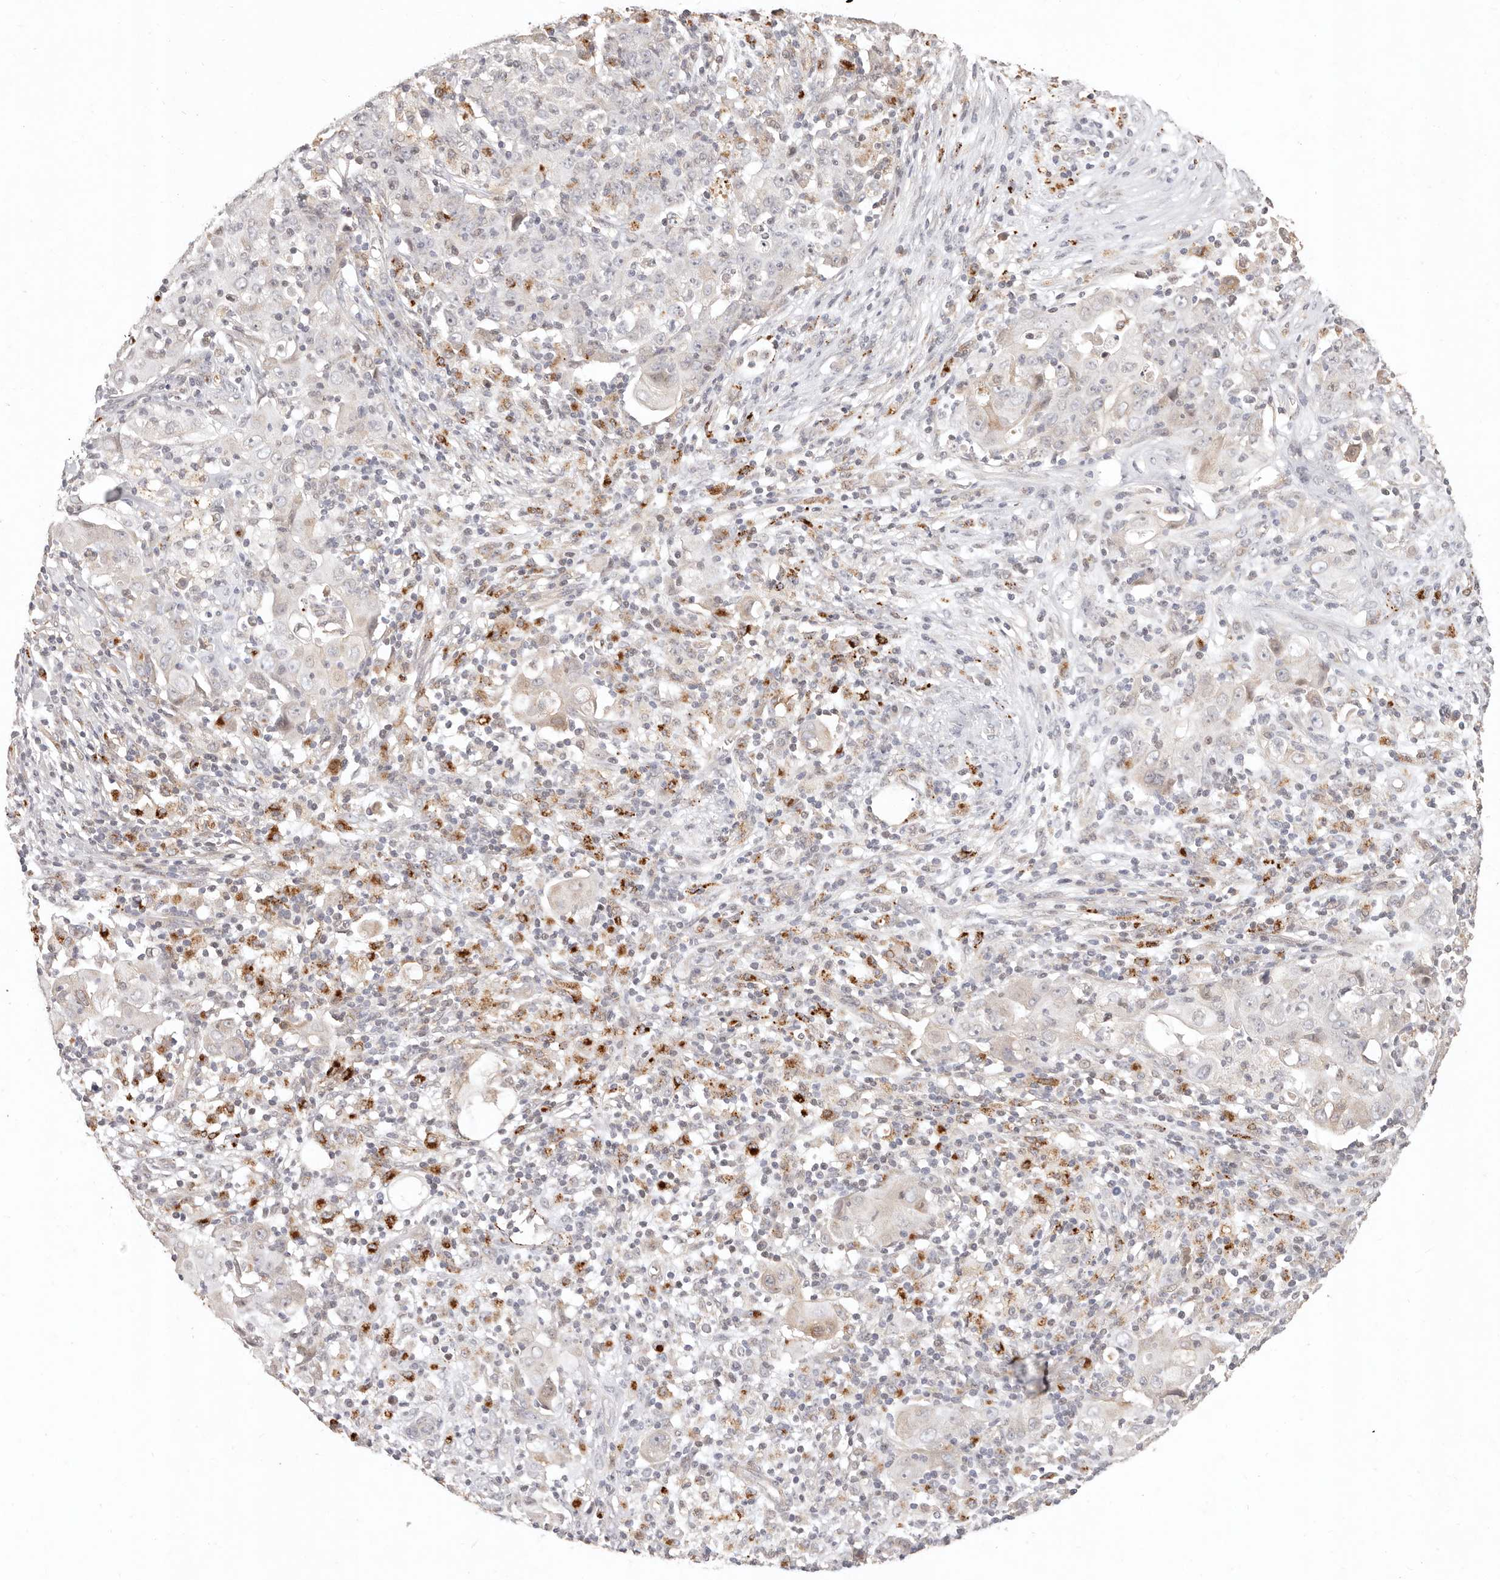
{"staining": {"intensity": "negative", "quantity": "none", "location": "none"}, "tissue": "ovarian cancer", "cell_type": "Tumor cells", "image_type": "cancer", "snomed": [{"axis": "morphology", "description": "Carcinoma, endometroid"}, {"axis": "topography", "description": "Ovary"}], "caption": "IHC photomicrograph of ovarian cancer (endometroid carcinoma) stained for a protein (brown), which displays no positivity in tumor cells.", "gene": "KIF9", "patient": {"sex": "female", "age": 42}}